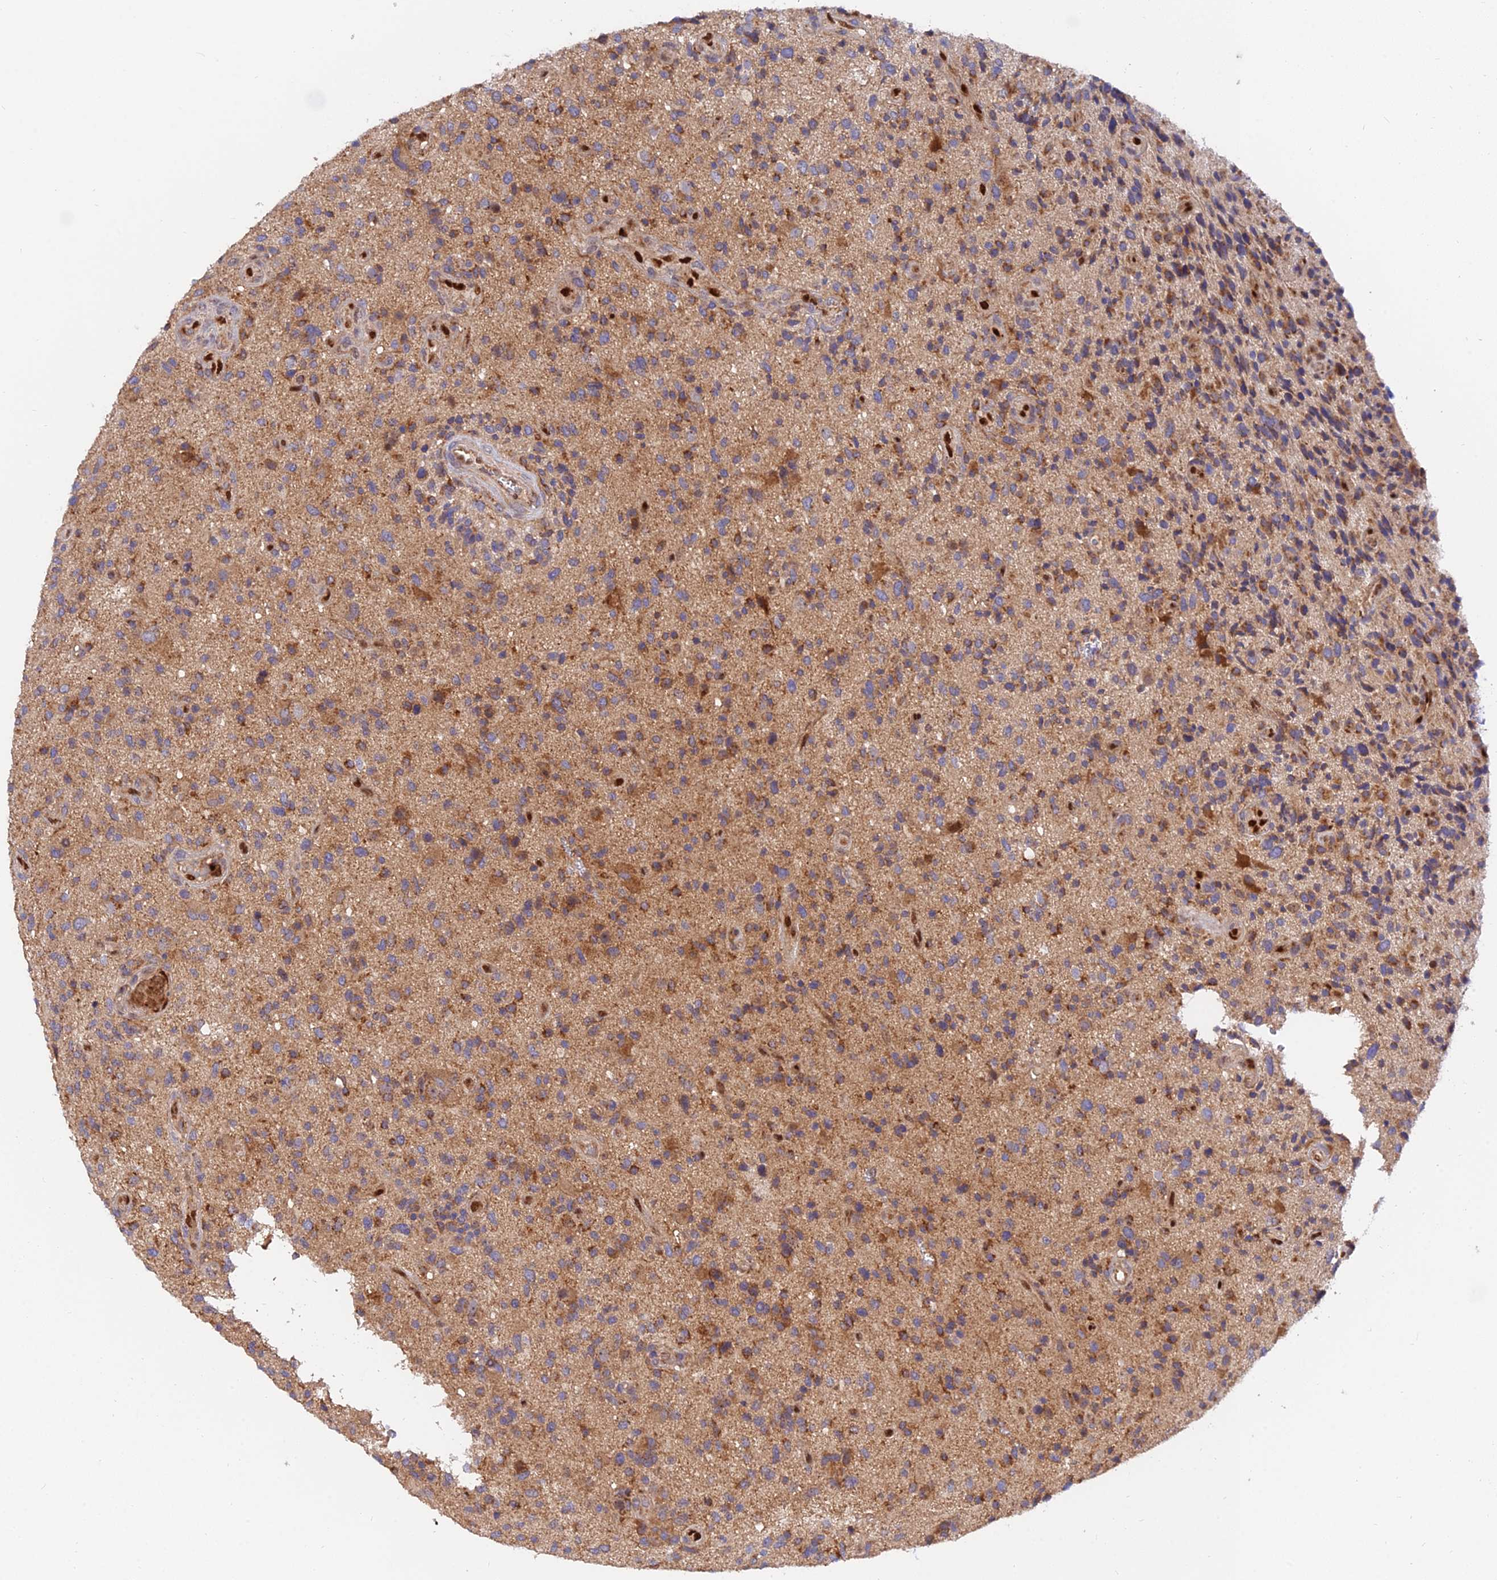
{"staining": {"intensity": "moderate", "quantity": ">75%", "location": "cytoplasmic/membranous"}, "tissue": "glioma", "cell_type": "Tumor cells", "image_type": "cancer", "snomed": [{"axis": "morphology", "description": "Glioma, malignant, High grade"}, {"axis": "topography", "description": "Brain"}], "caption": "The photomicrograph reveals immunohistochemical staining of malignant high-grade glioma. There is moderate cytoplasmic/membranous expression is identified in about >75% of tumor cells.", "gene": "PODNL1", "patient": {"sex": "male", "age": 47}}